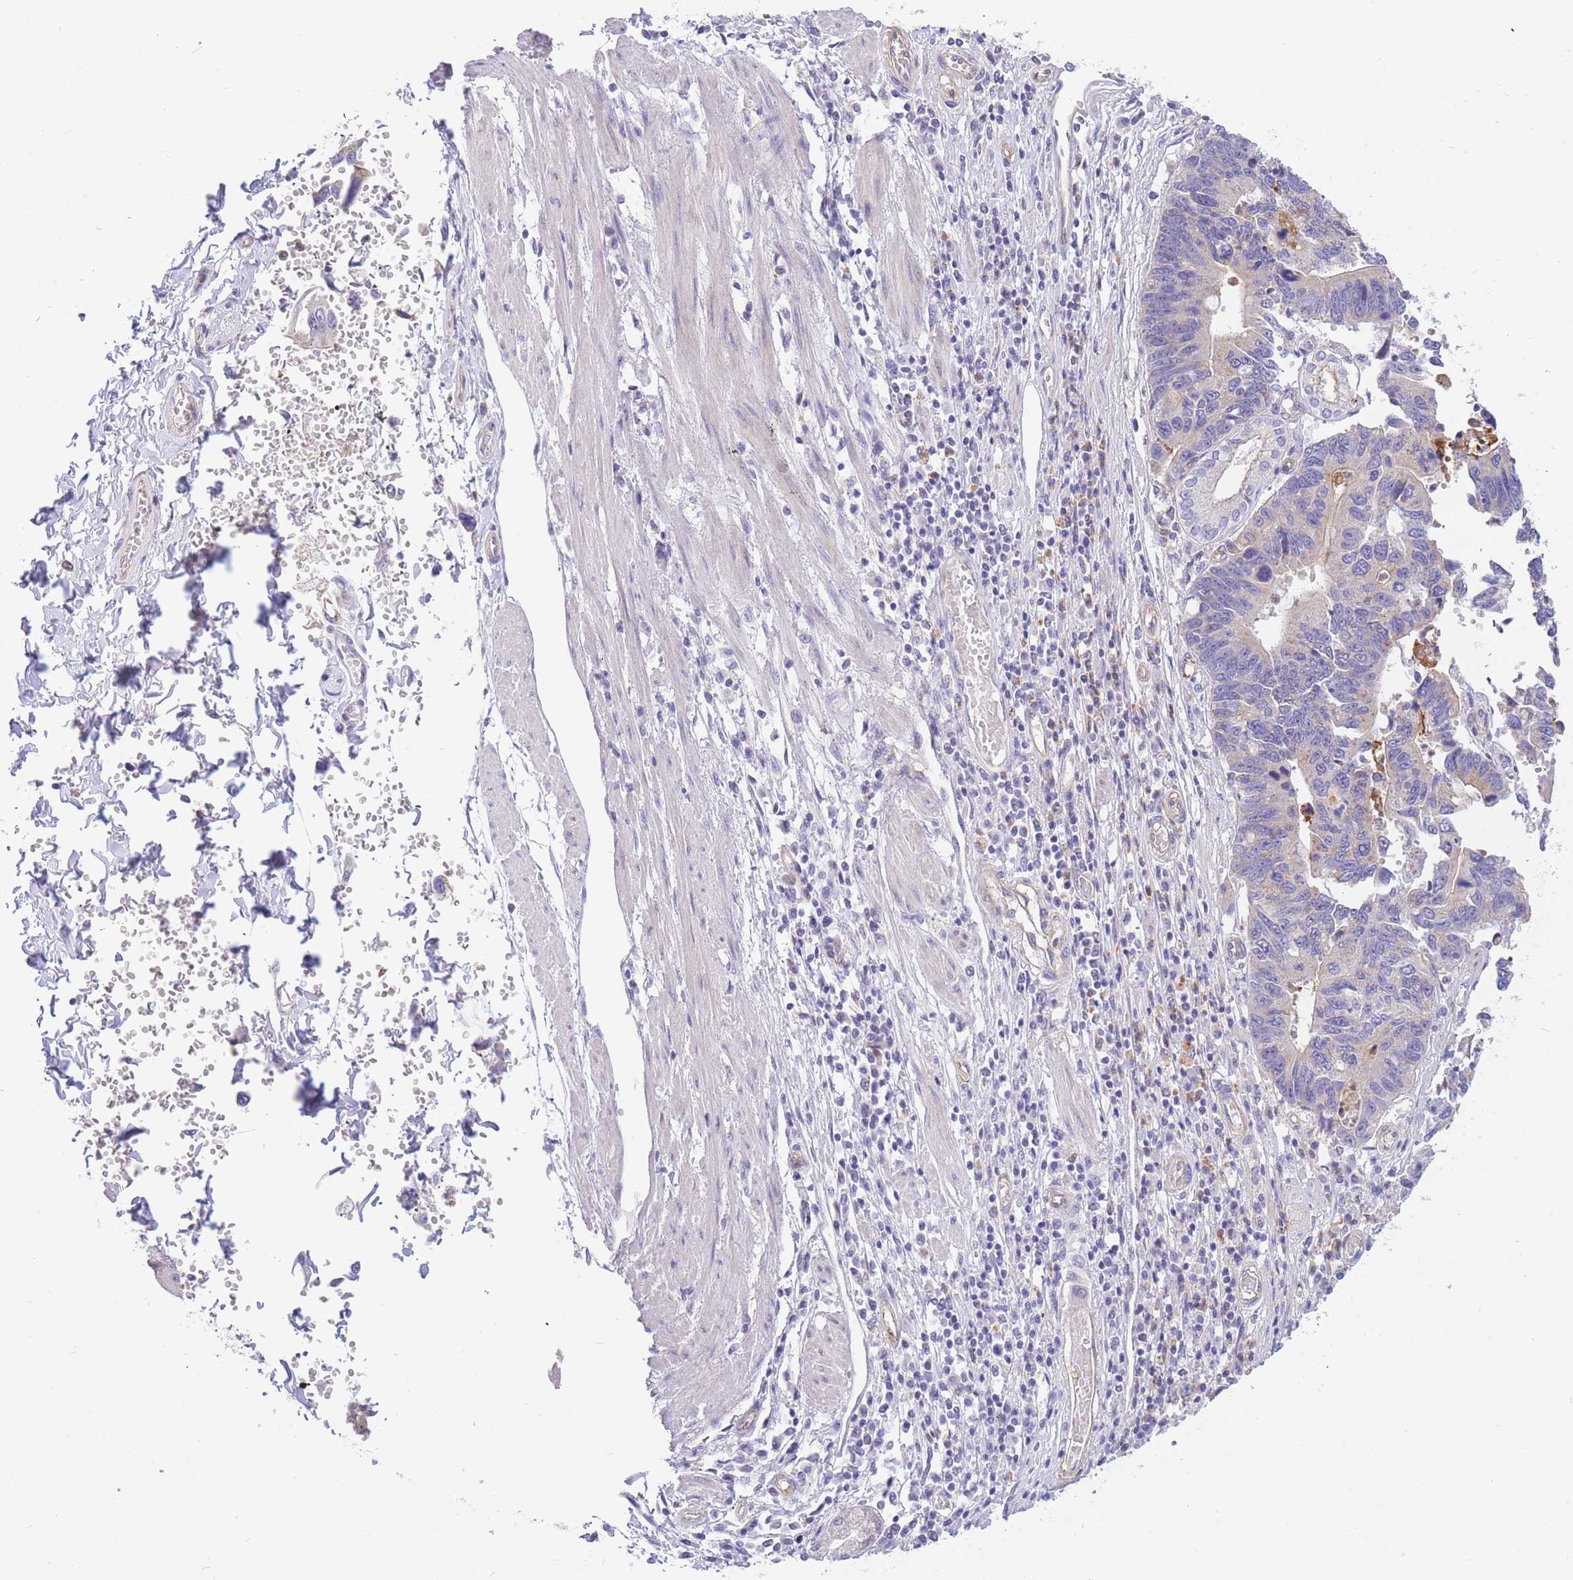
{"staining": {"intensity": "negative", "quantity": "none", "location": "none"}, "tissue": "stomach cancer", "cell_type": "Tumor cells", "image_type": "cancer", "snomed": [{"axis": "morphology", "description": "Adenocarcinoma, NOS"}, {"axis": "topography", "description": "Stomach"}], "caption": "Immunohistochemistry micrograph of human stomach cancer (adenocarcinoma) stained for a protein (brown), which displays no staining in tumor cells.", "gene": "SULT1A1", "patient": {"sex": "male", "age": 59}}